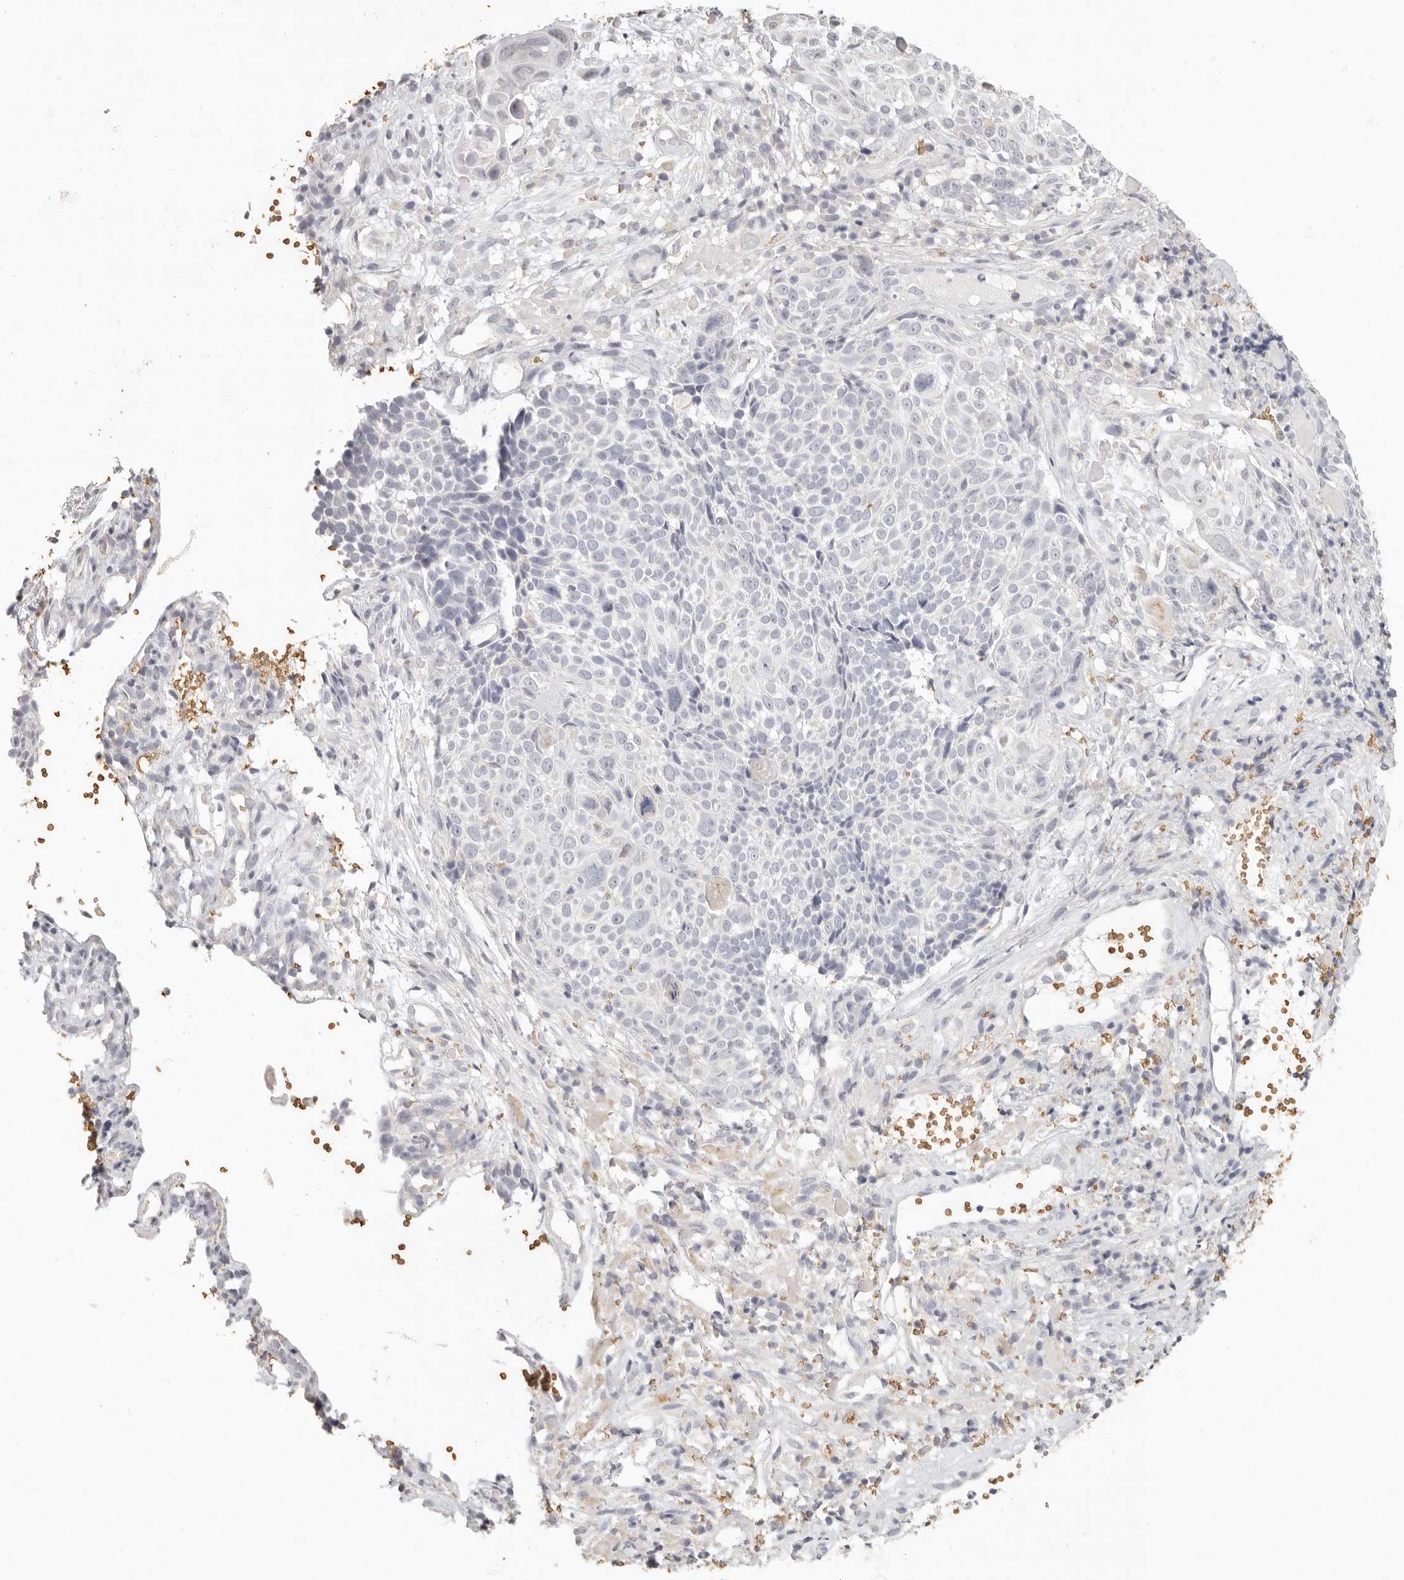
{"staining": {"intensity": "negative", "quantity": "none", "location": "none"}, "tissue": "cervical cancer", "cell_type": "Tumor cells", "image_type": "cancer", "snomed": [{"axis": "morphology", "description": "Squamous cell carcinoma, NOS"}, {"axis": "topography", "description": "Cervix"}], "caption": "Histopathology image shows no protein expression in tumor cells of cervical cancer (squamous cell carcinoma) tissue. (DAB (3,3'-diaminobenzidine) IHC with hematoxylin counter stain).", "gene": "NIBAN1", "patient": {"sex": "female", "age": 74}}